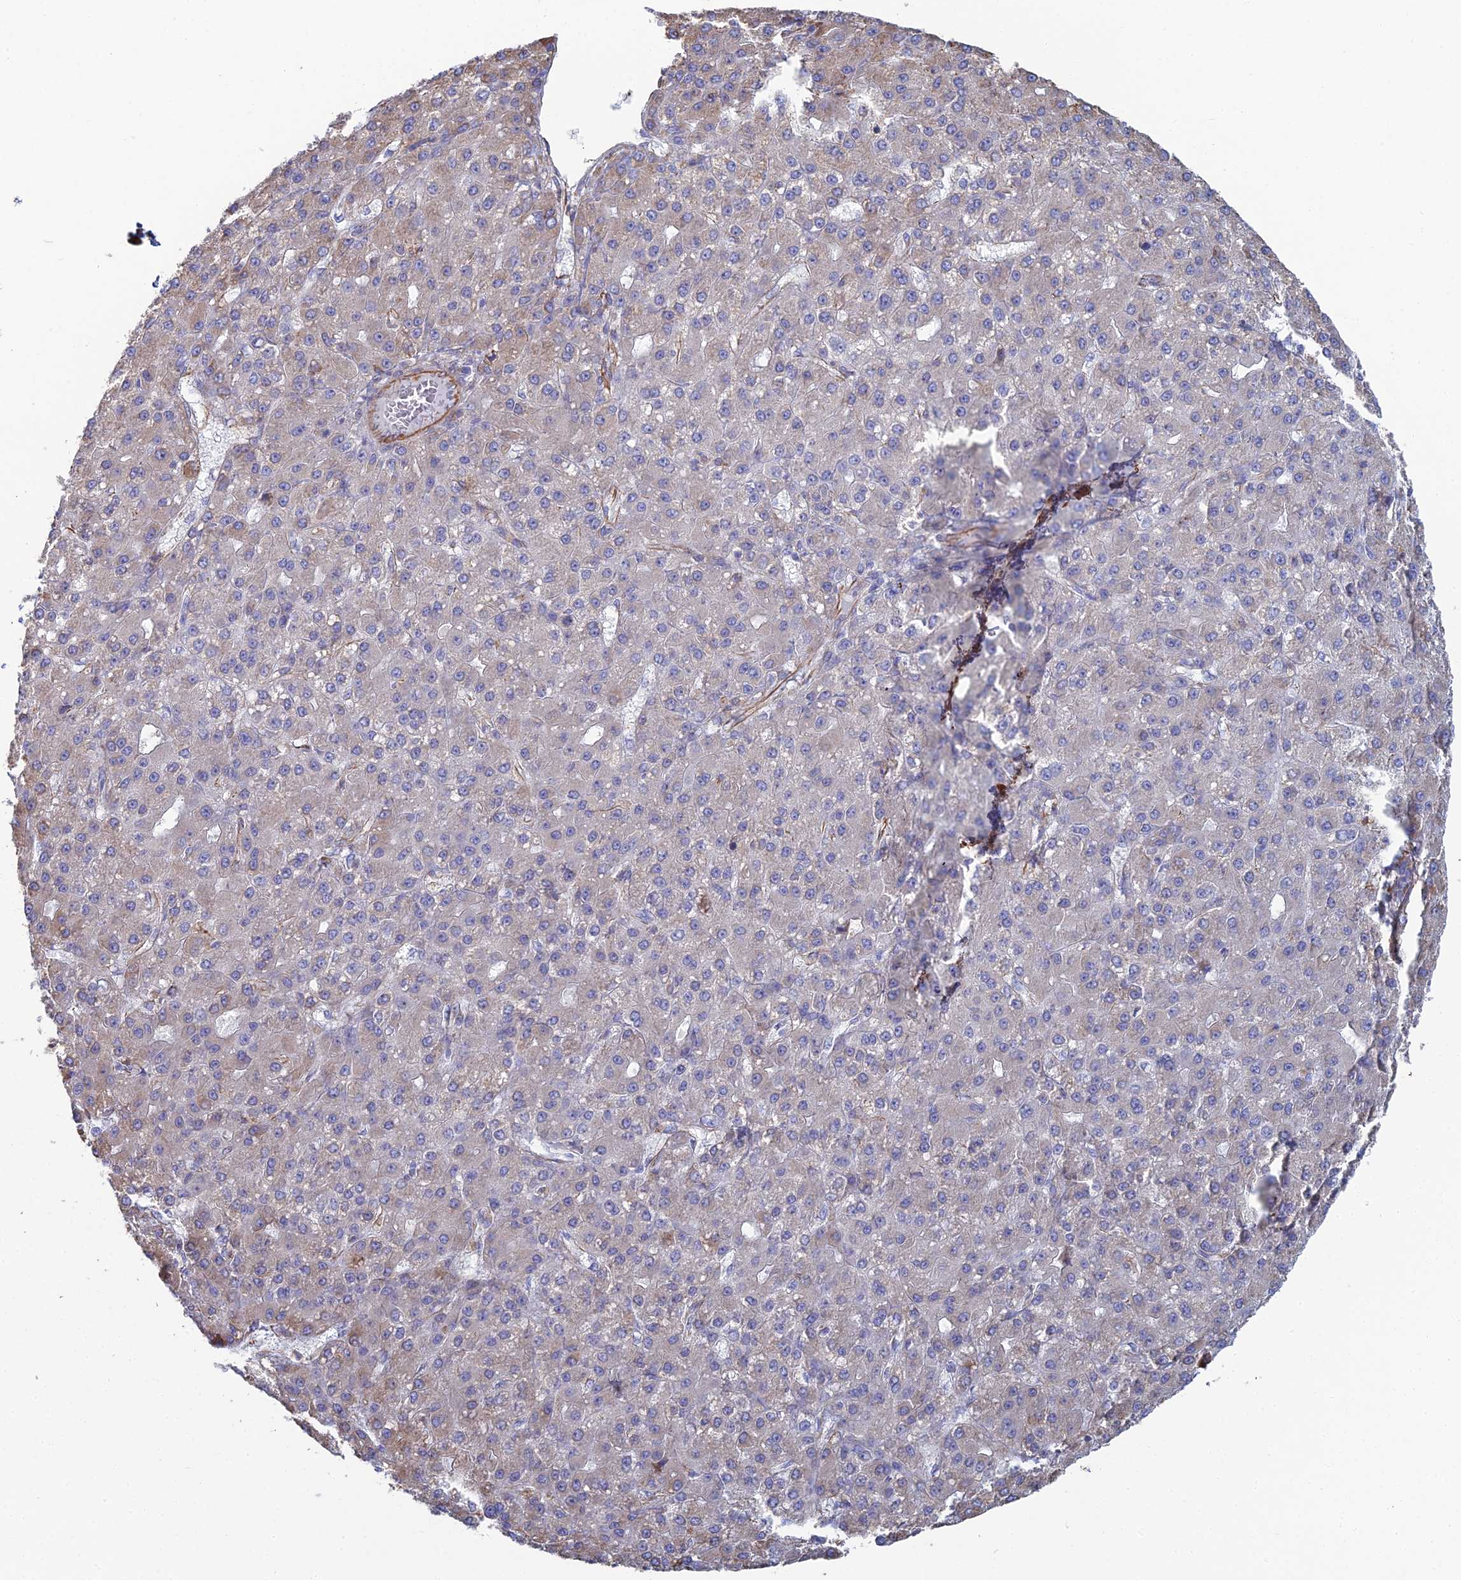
{"staining": {"intensity": "weak", "quantity": "<25%", "location": "cytoplasmic/membranous"}, "tissue": "liver cancer", "cell_type": "Tumor cells", "image_type": "cancer", "snomed": [{"axis": "morphology", "description": "Carcinoma, Hepatocellular, NOS"}, {"axis": "topography", "description": "Liver"}], "caption": "This photomicrograph is of hepatocellular carcinoma (liver) stained with immunohistochemistry to label a protein in brown with the nuclei are counter-stained blue. There is no positivity in tumor cells.", "gene": "CLVS2", "patient": {"sex": "male", "age": 67}}